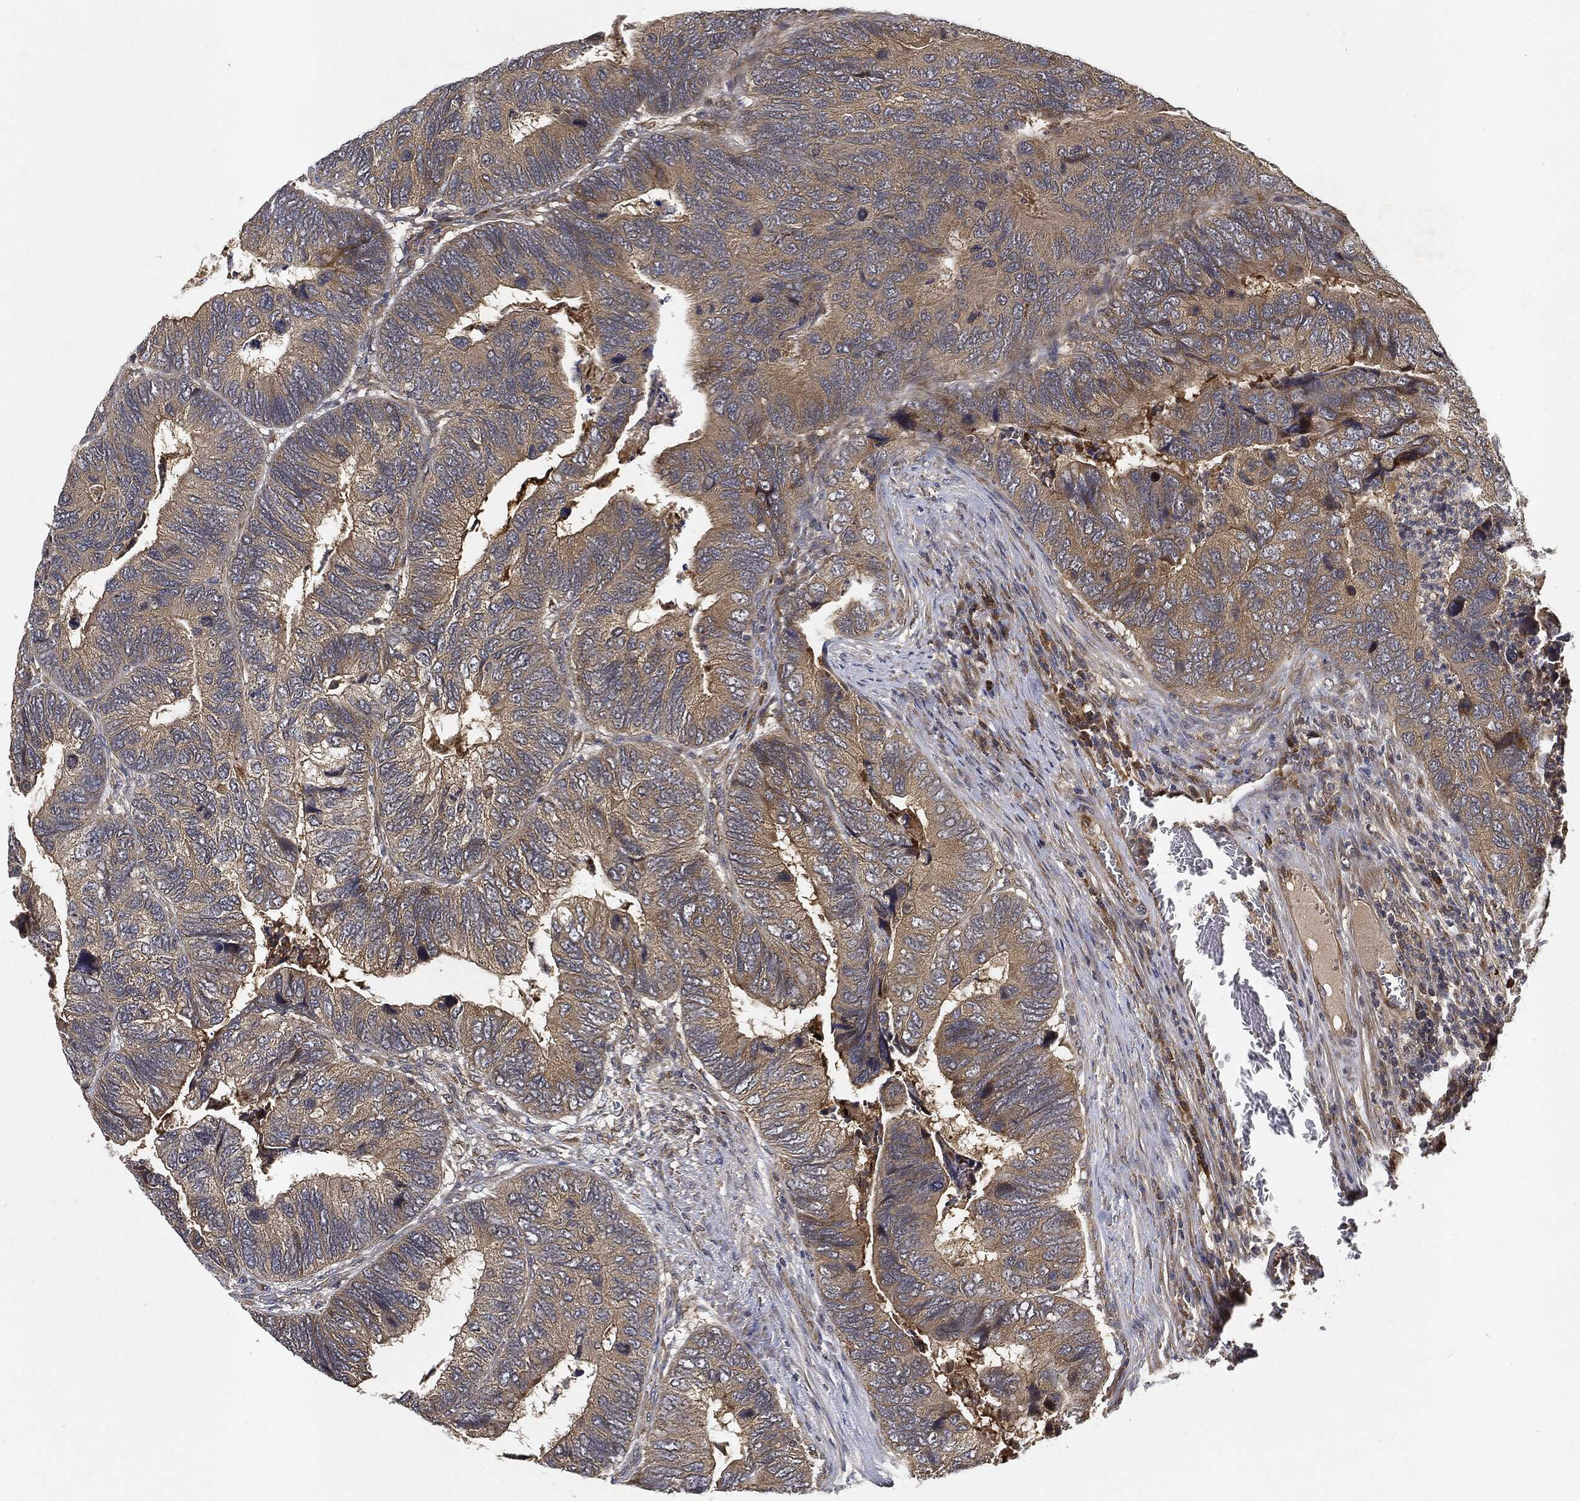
{"staining": {"intensity": "weak", "quantity": "<25%", "location": "cytoplasmic/membranous"}, "tissue": "colorectal cancer", "cell_type": "Tumor cells", "image_type": "cancer", "snomed": [{"axis": "morphology", "description": "Adenocarcinoma, NOS"}, {"axis": "topography", "description": "Colon"}], "caption": "Adenocarcinoma (colorectal) was stained to show a protein in brown. There is no significant positivity in tumor cells. Nuclei are stained in blue.", "gene": "MLST8", "patient": {"sex": "female", "age": 67}}